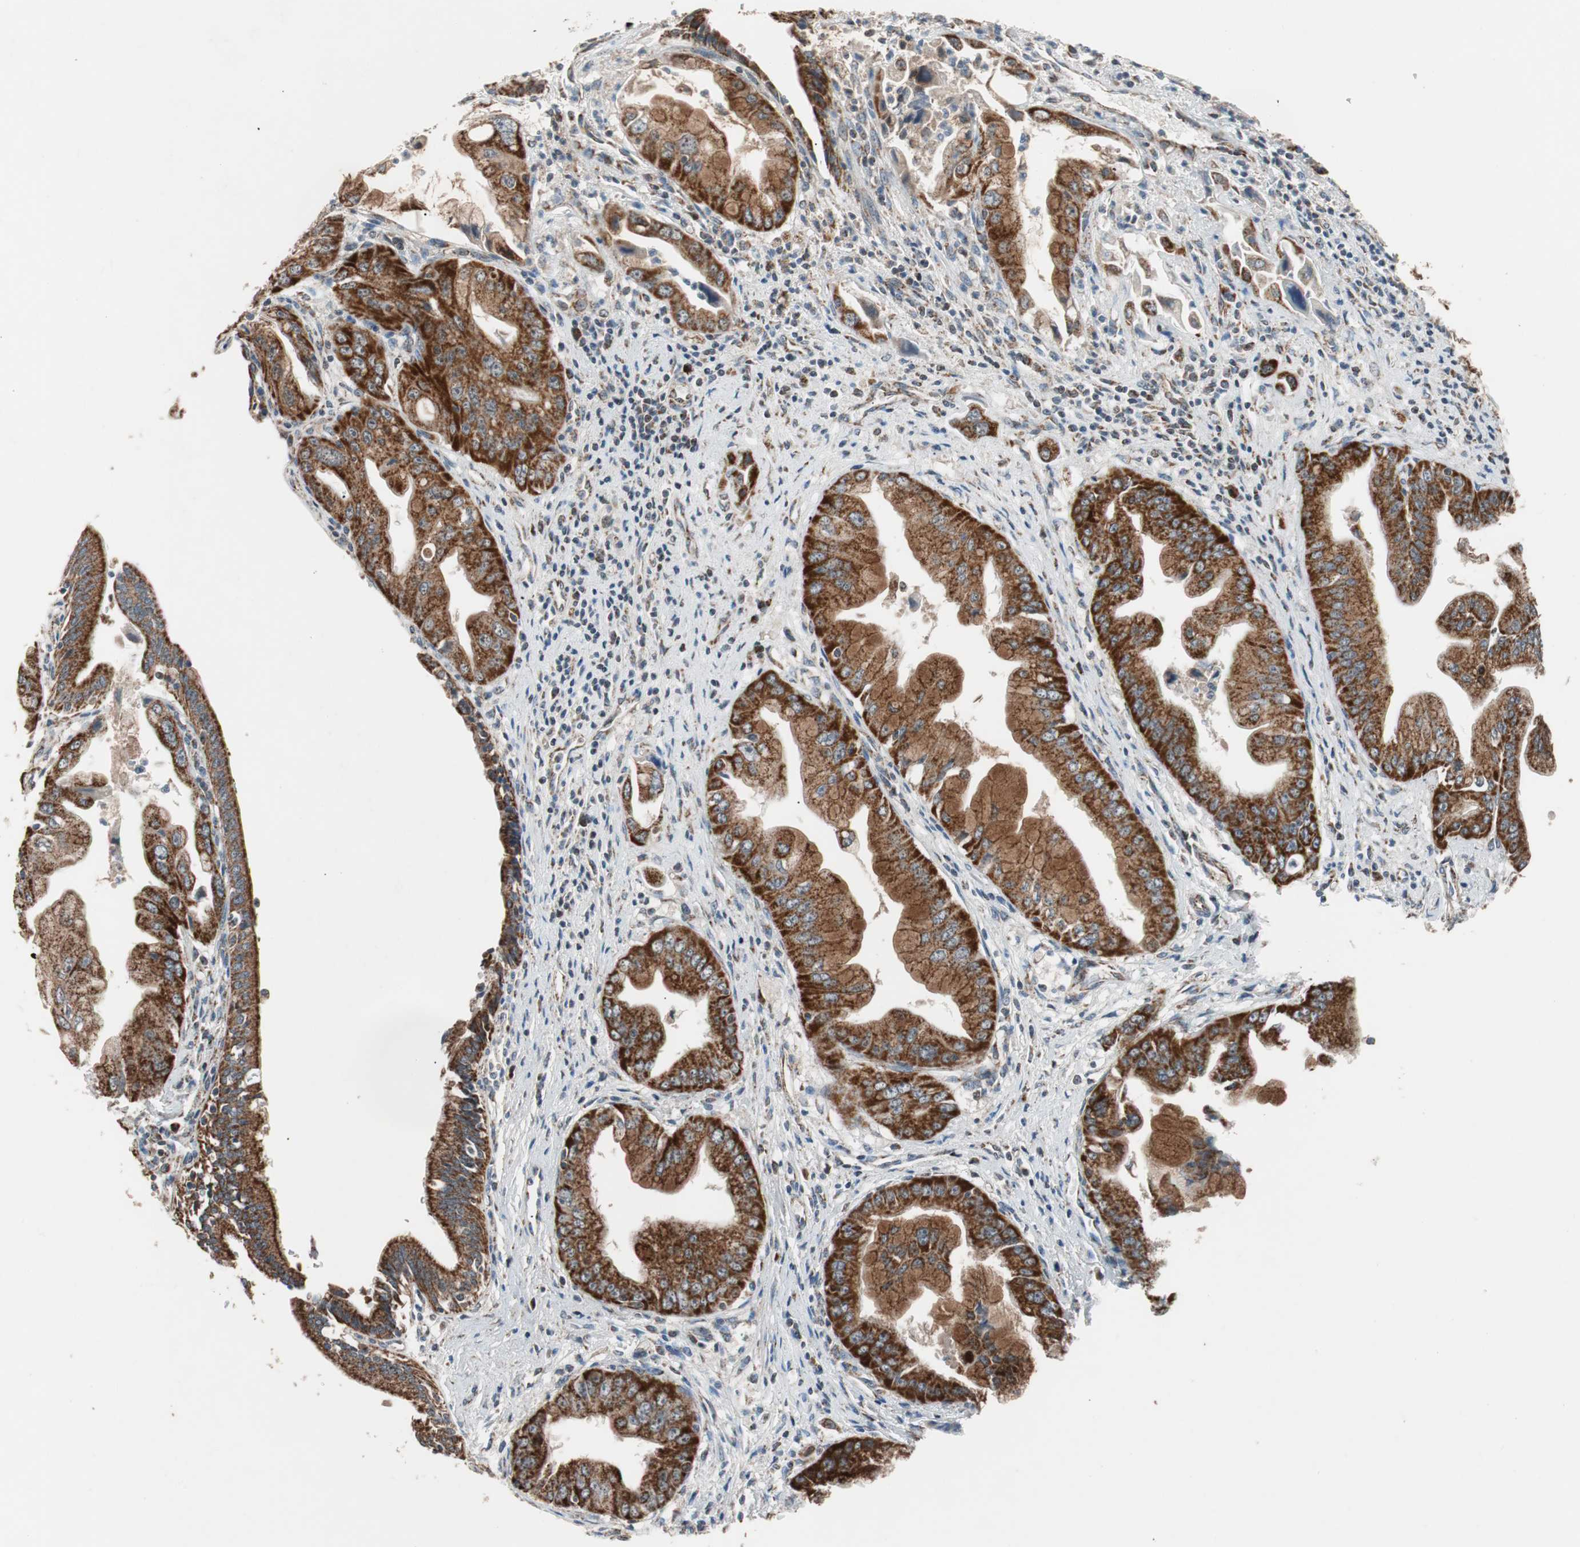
{"staining": {"intensity": "strong", "quantity": ">75%", "location": "cytoplasmic/membranous"}, "tissue": "pancreatic cancer", "cell_type": "Tumor cells", "image_type": "cancer", "snomed": [{"axis": "morphology", "description": "Adenocarcinoma, NOS"}, {"axis": "topography", "description": "Pancreas"}], "caption": "Immunohistochemical staining of pancreatic cancer demonstrates strong cytoplasmic/membranous protein positivity in about >75% of tumor cells. The protein of interest is stained brown, and the nuclei are stained in blue (DAB IHC with brightfield microscopy, high magnification).", "gene": "PITRM1", "patient": {"sex": "male", "age": 59}}